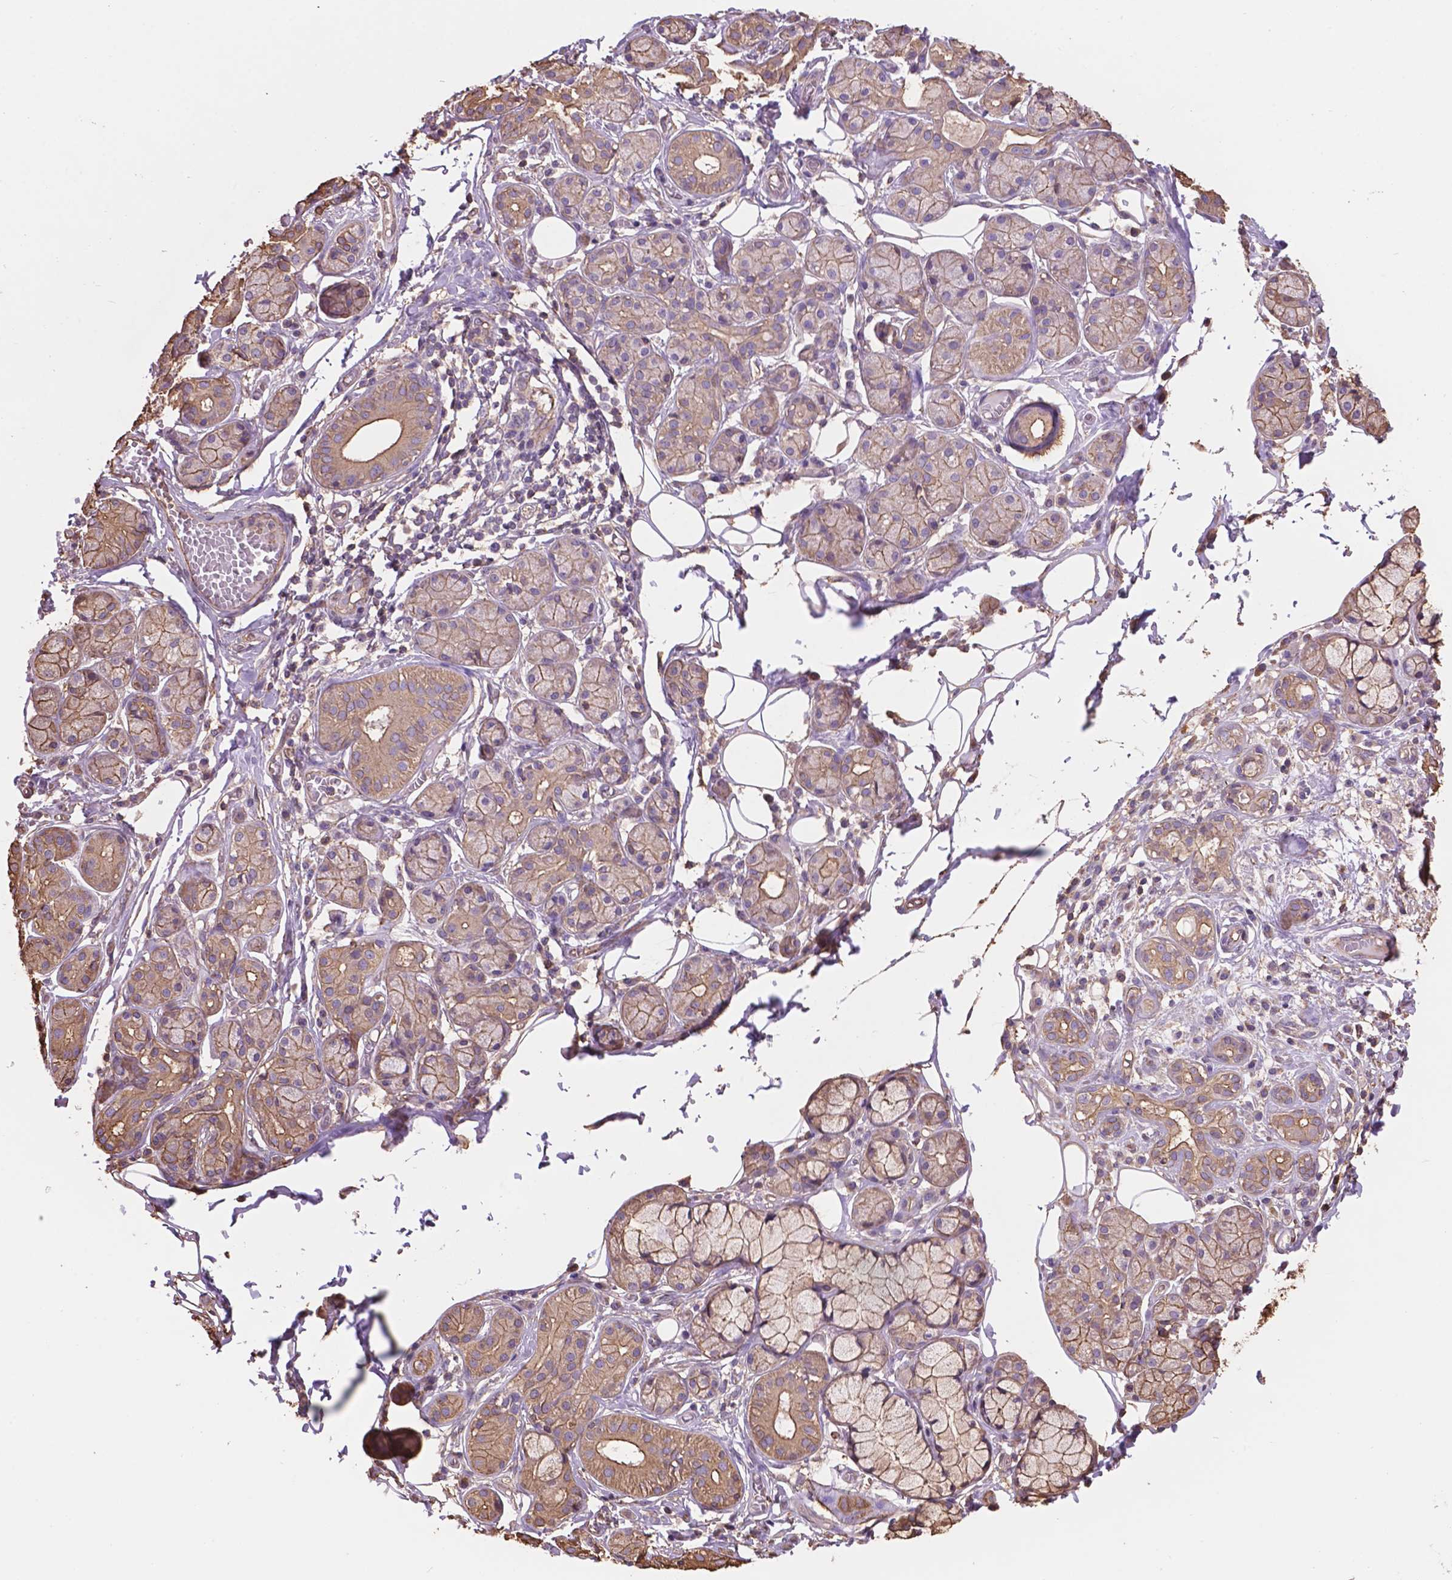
{"staining": {"intensity": "moderate", "quantity": ">75%", "location": "cytoplasmic/membranous"}, "tissue": "salivary gland", "cell_type": "Glandular cells", "image_type": "normal", "snomed": [{"axis": "morphology", "description": "Normal tissue, NOS"}, {"axis": "topography", "description": "Salivary gland"}, {"axis": "topography", "description": "Peripheral nerve tissue"}], "caption": "Brown immunohistochemical staining in unremarkable human salivary gland demonstrates moderate cytoplasmic/membranous staining in approximately >75% of glandular cells.", "gene": "NIPA2", "patient": {"sex": "male", "age": 71}}